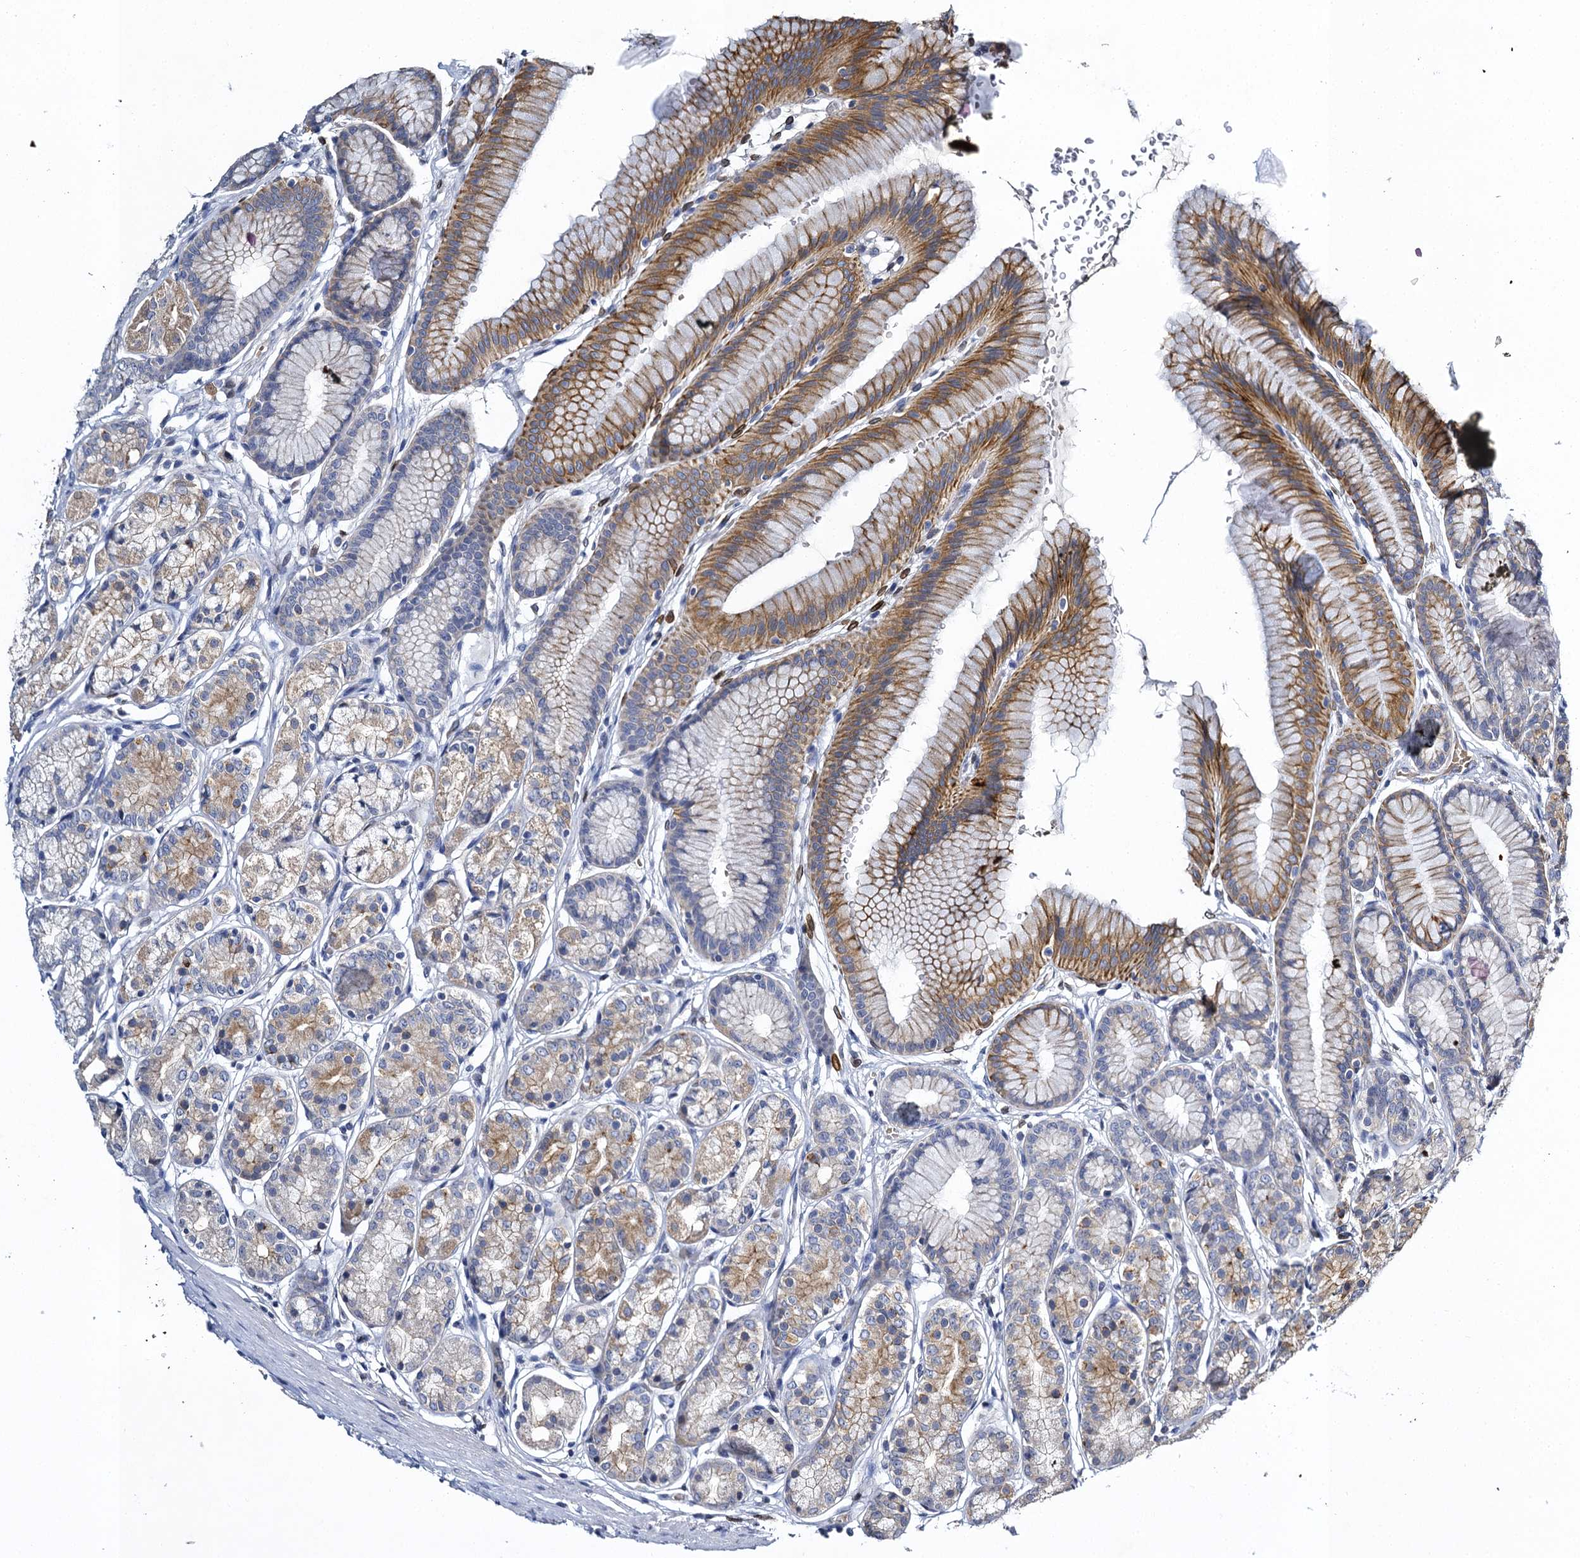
{"staining": {"intensity": "moderate", "quantity": "25%-75%", "location": "cytoplasmic/membranous"}, "tissue": "stomach", "cell_type": "Glandular cells", "image_type": "normal", "snomed": [{"axis": "morphology", "description": "Normal tissue, NOS"}, {"axis": "morphology", "description": "Adenocarcinoma, NOS"}, {"axis": "morphology", "description": "Adenocarcinoma, High grade"}, {"axis": "topography", "description": "Stomach, upper"}, {"axis": "topography", "description": "Stomach"}], "caption": "IHC image of benign stomach: stomach stained using IHC shows medium levels of moderate protein expression localized specifically in the cytoplasmic/membranous of glandular cells, appearing as a cytoplasmic/membranous brown color.", "gene": "SLC11A2", "patient": {"sex": "female", "age": 65}}